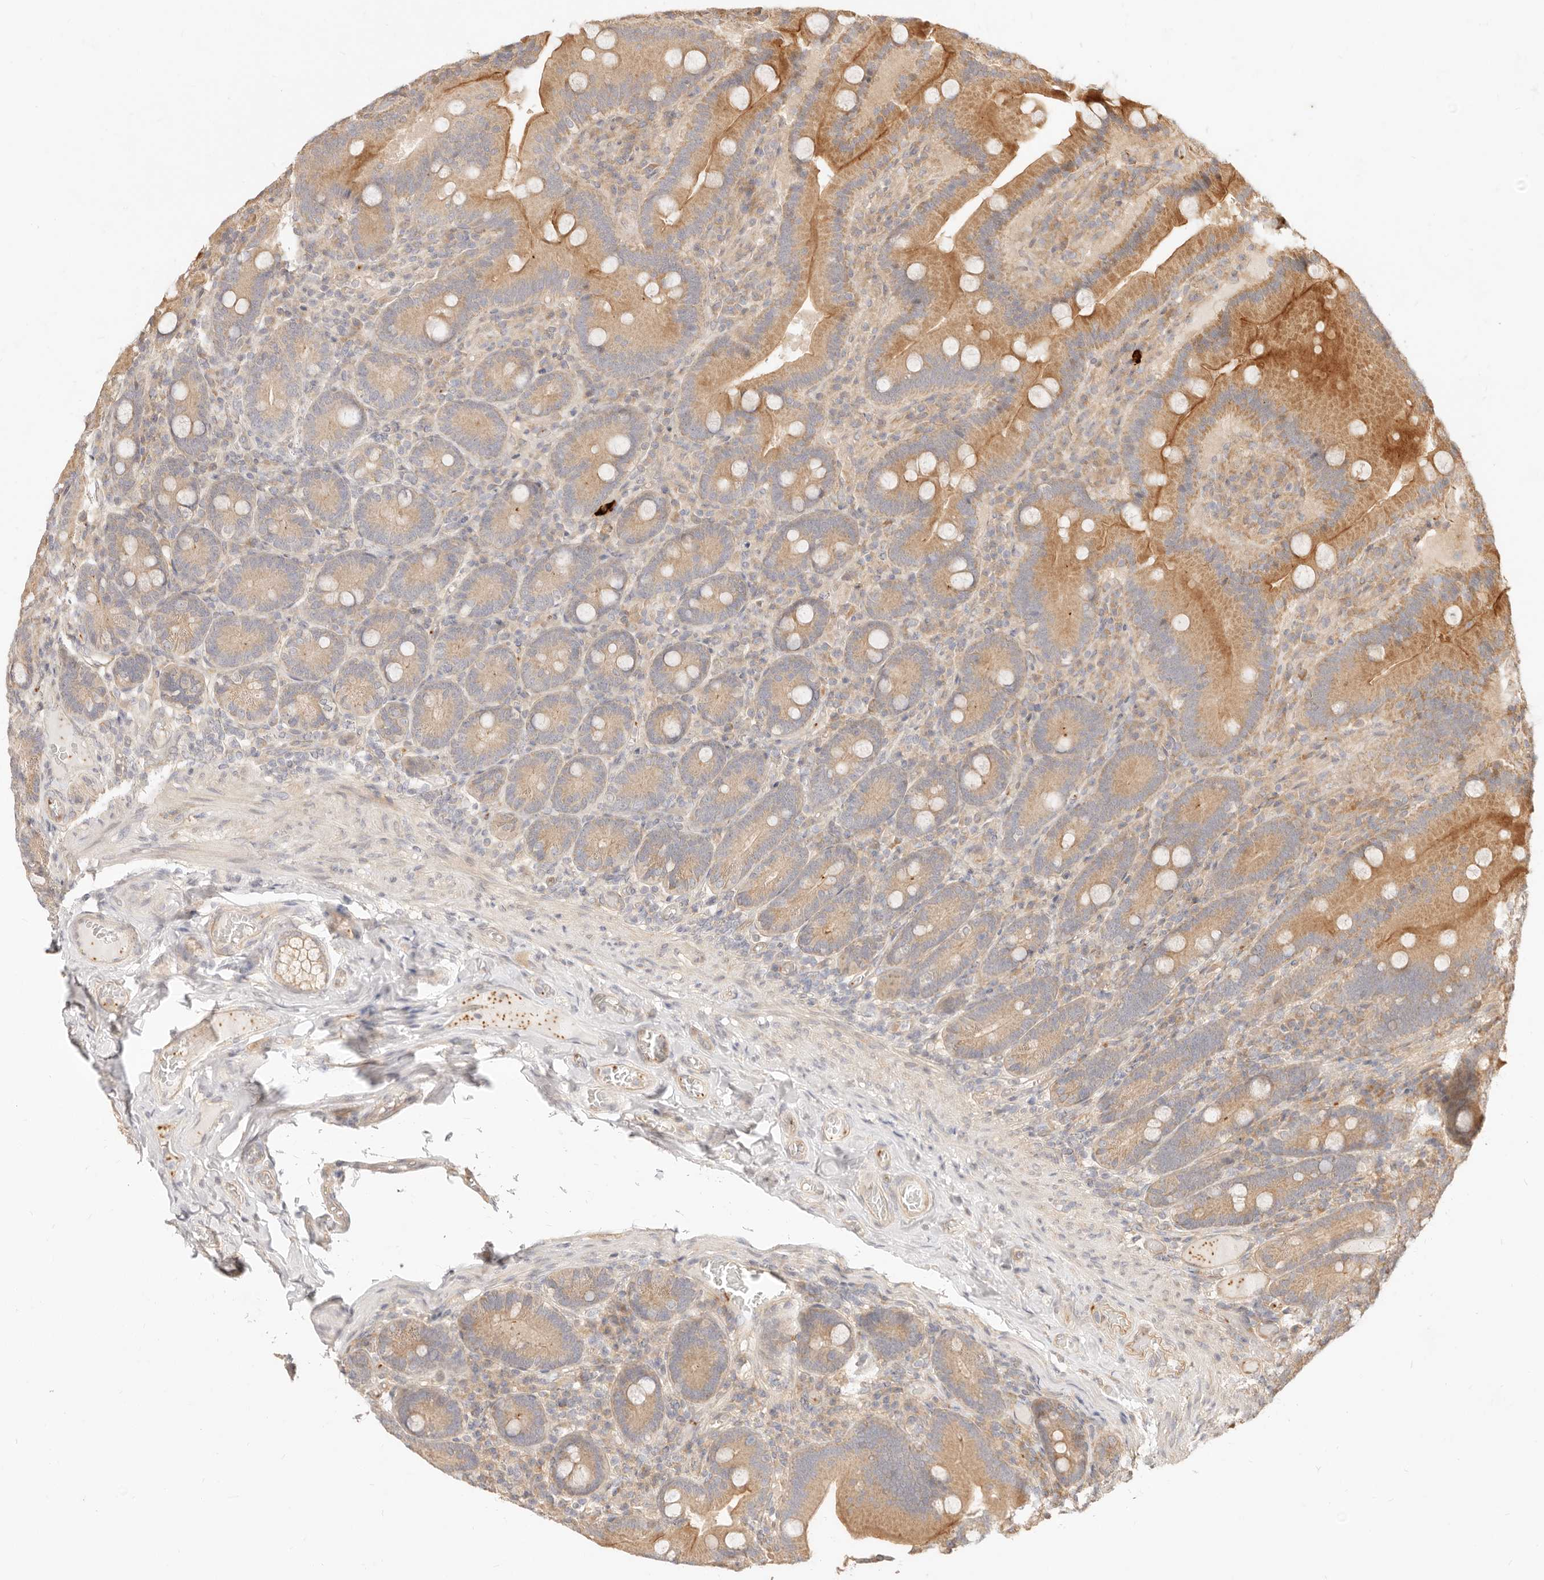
{"staining": {"intensity": "moderate", "quantity": "25%-75%", "location": "cytoplasmic/membranous"}, "tissue": "duodenum", "cell_type": "Glandular cells", "image_type": "normal", "snomed": [{"axis": "morphology", "description": "Normal tissue, NOS"}, {"axis": "topography", "description": "Duodenum"}], "caption": "Unremarkable duodenum displays moderate cytoplasmic/membranous expression in approximately 25%-75% of glandular cells (Brightfield microscopy of DAB IHC at high magnification)..", "gene": "UBXN10", "patient": {"sex": "female", "age": 62}}